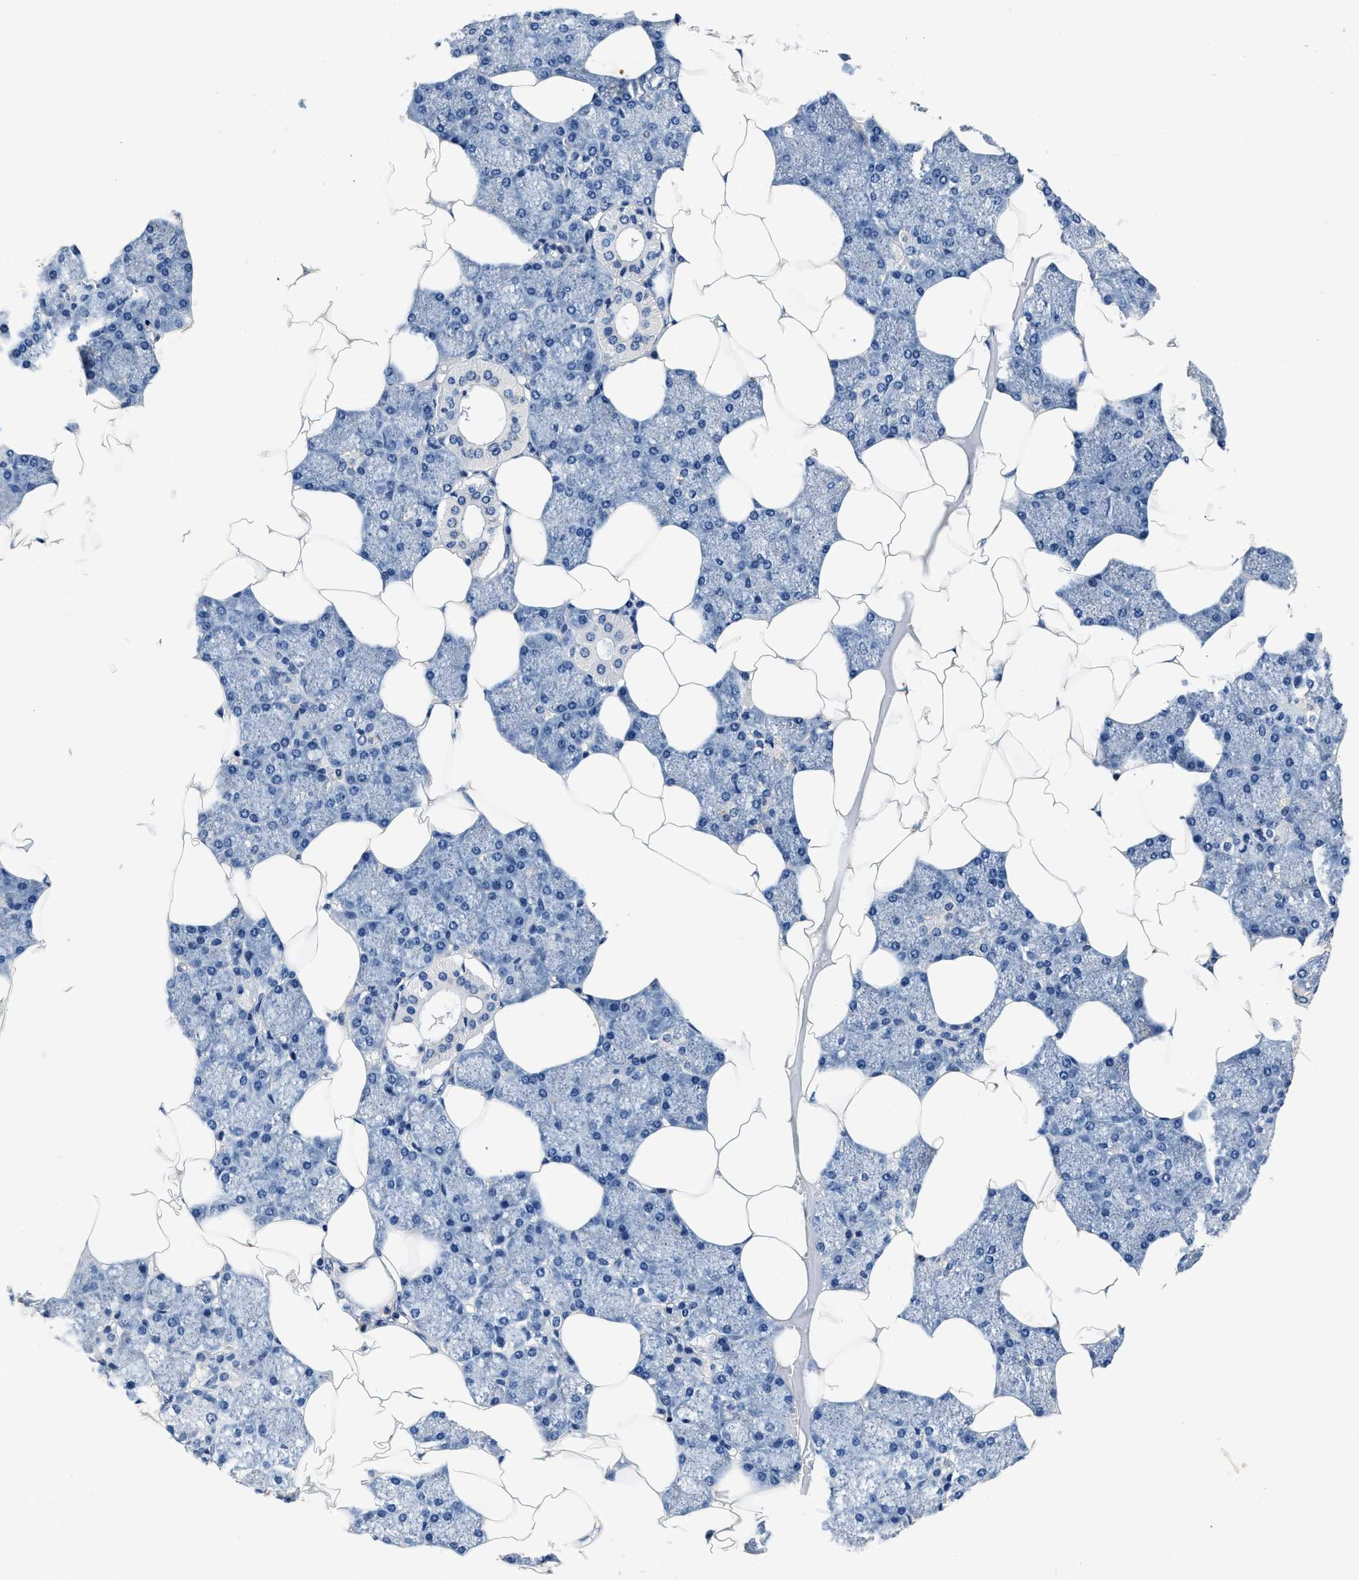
{"staining": {"intensity": "moderate", "quantity": "<25%", "location": "cytoplasmic/membranous"}, "tissue": "salivary gland", "cell_type": "Glandular cells", "image_type": "normal", "snomed": [{"axis": "morphology", "description": "Normal tissue, NOS"}, {"axis": "topography", "description": "Salivary gland"}], "caption": "This is an image of immunohistochemistry staining of normal salivary gland, which shows moderate positivity in the cytoplasmic/membranous of glandular cells.", "gene": "GRN", "patient": {"sex": "male", "age": 62}}